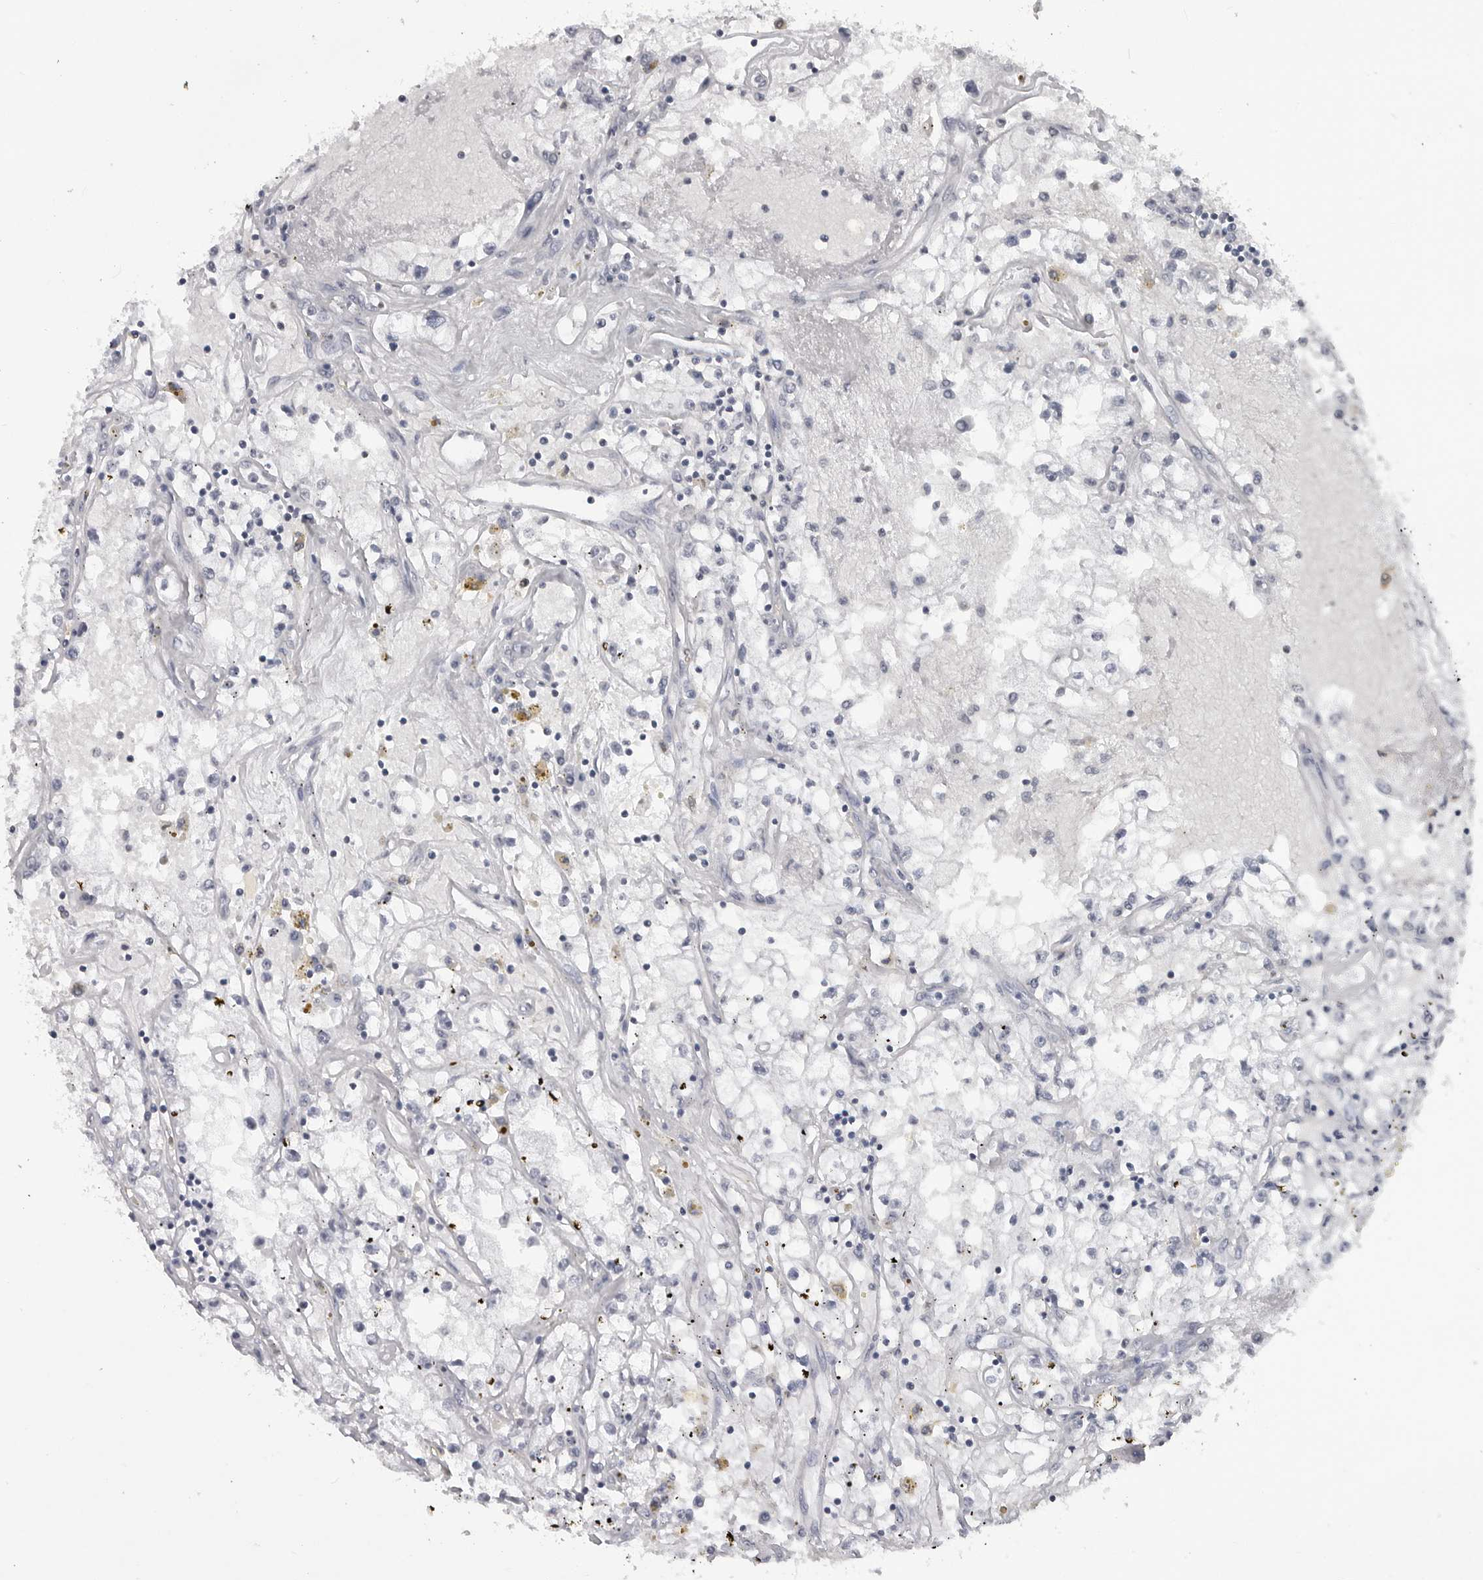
{"staining": {"intensity": "negative", "quantity": "none", "location": "none"}, "tissue": "renal cancer", "cell_type": "Tumor cells", "image_type": "cancer", "snomed": [{"axis": "morphology", "description": "Adenocarcinoma, NOS"}, {"axis": "topography", "description": "Kidney"}], "caption": "An IHC histopathology image of renal cancer (adenocarcinoma) is shown. There is no staining in tumor cells of renal cancer (adenocarcinoma).", "gene": "DDX54", "patient": {"sex": "male", "age": 56}}